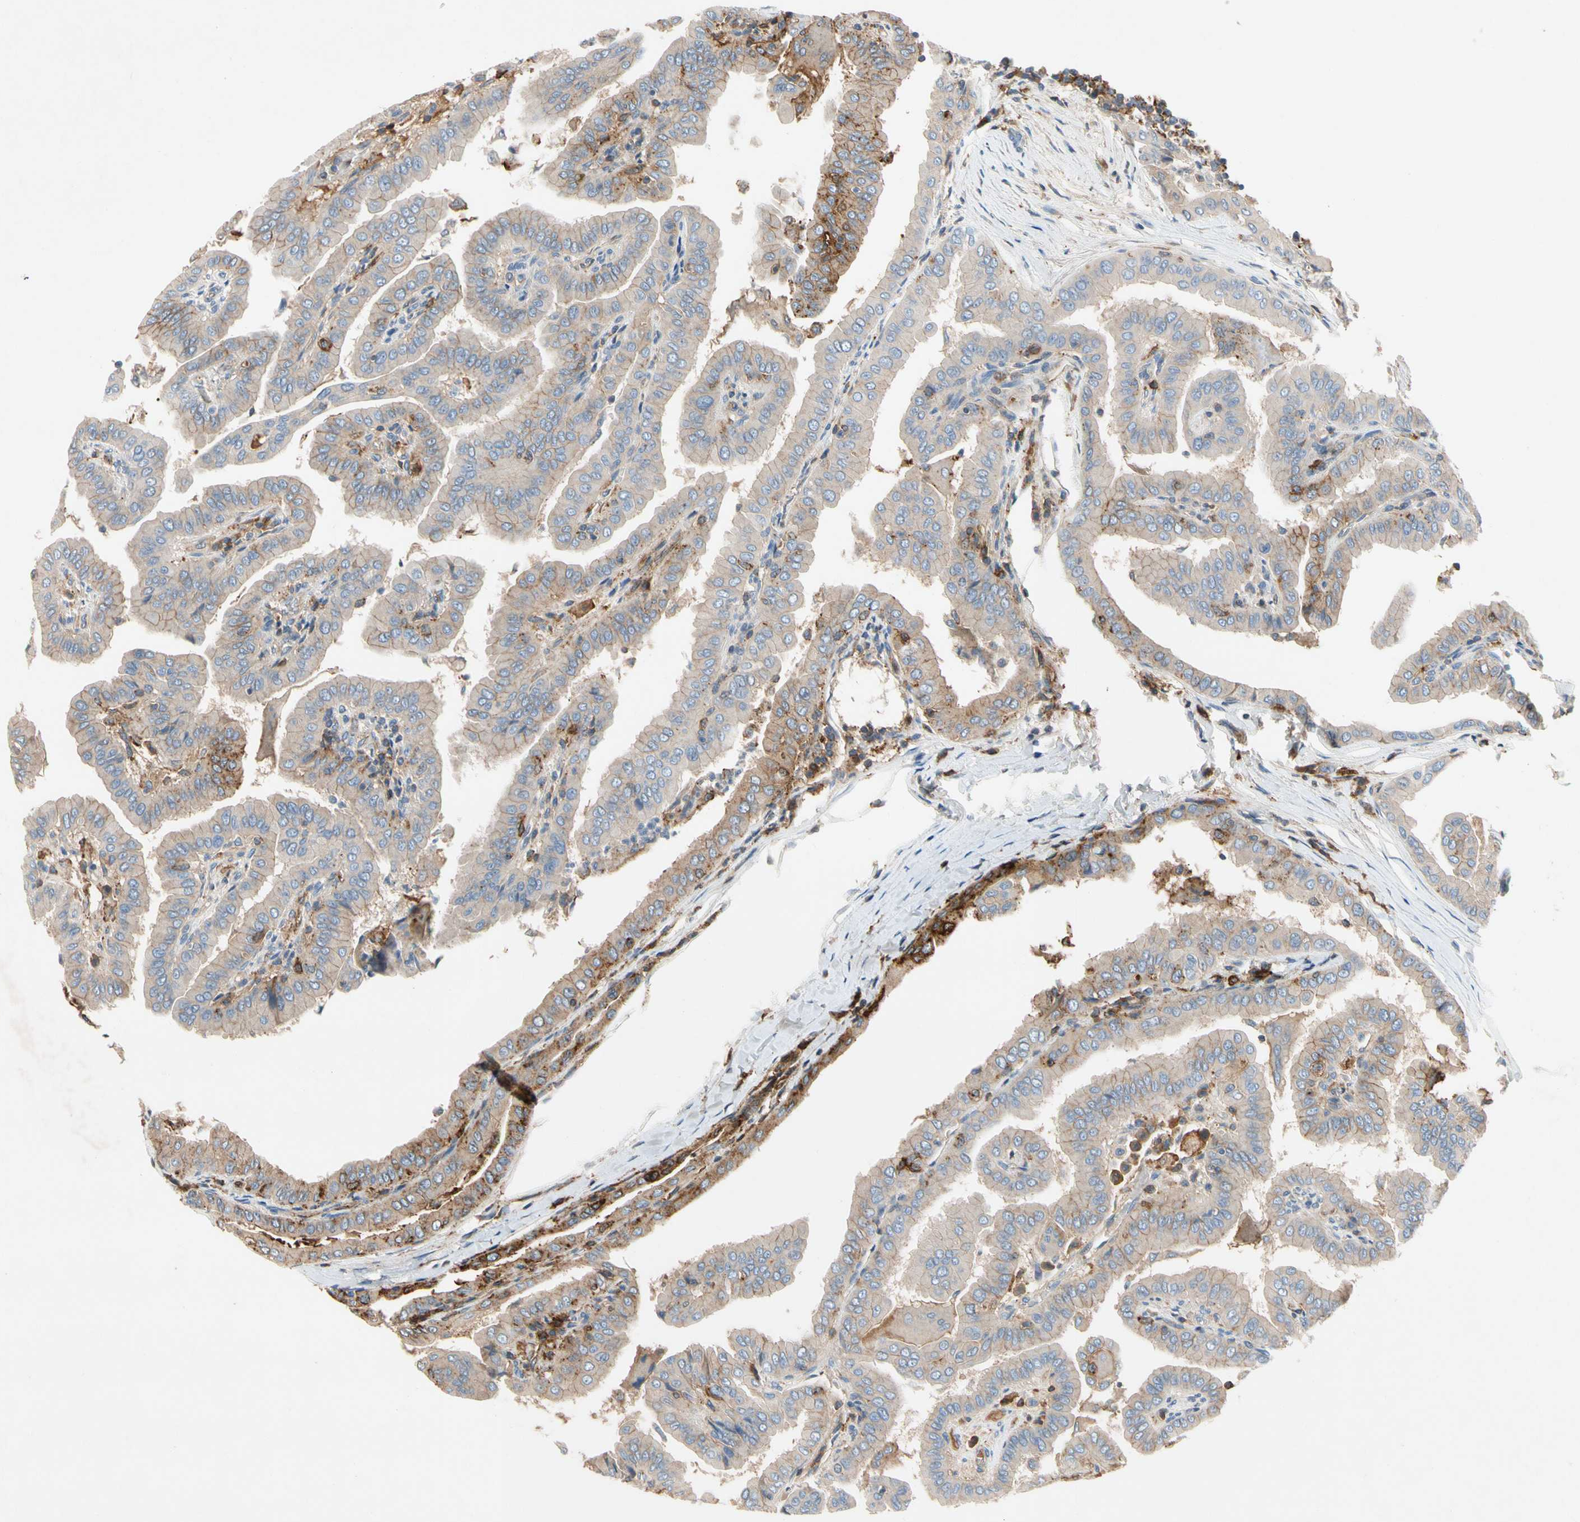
{"staining": {"intensity": "moderate", "quantity": "<25%", "location": "cytoplasmic/membranous"}, "tissue": "thyroid cancer", "cell_type": "Tumor cells", "image_type": "cancer", "snomed": [{"axis": "morphology", "description": "Papillary adenocarcinoma, NOS"}, {"axis": "topography", "description": "Thyroid gland"}], "caption": "The micrograph shows immunohistochemical staining of thyroid papillary adenocarcinoma. There is moderate cytoplasmic/membranous staining is present in about <25% of tumor cells.", "gene": "NDFIP2", "patient": {"sex": "male", "age": 33}}